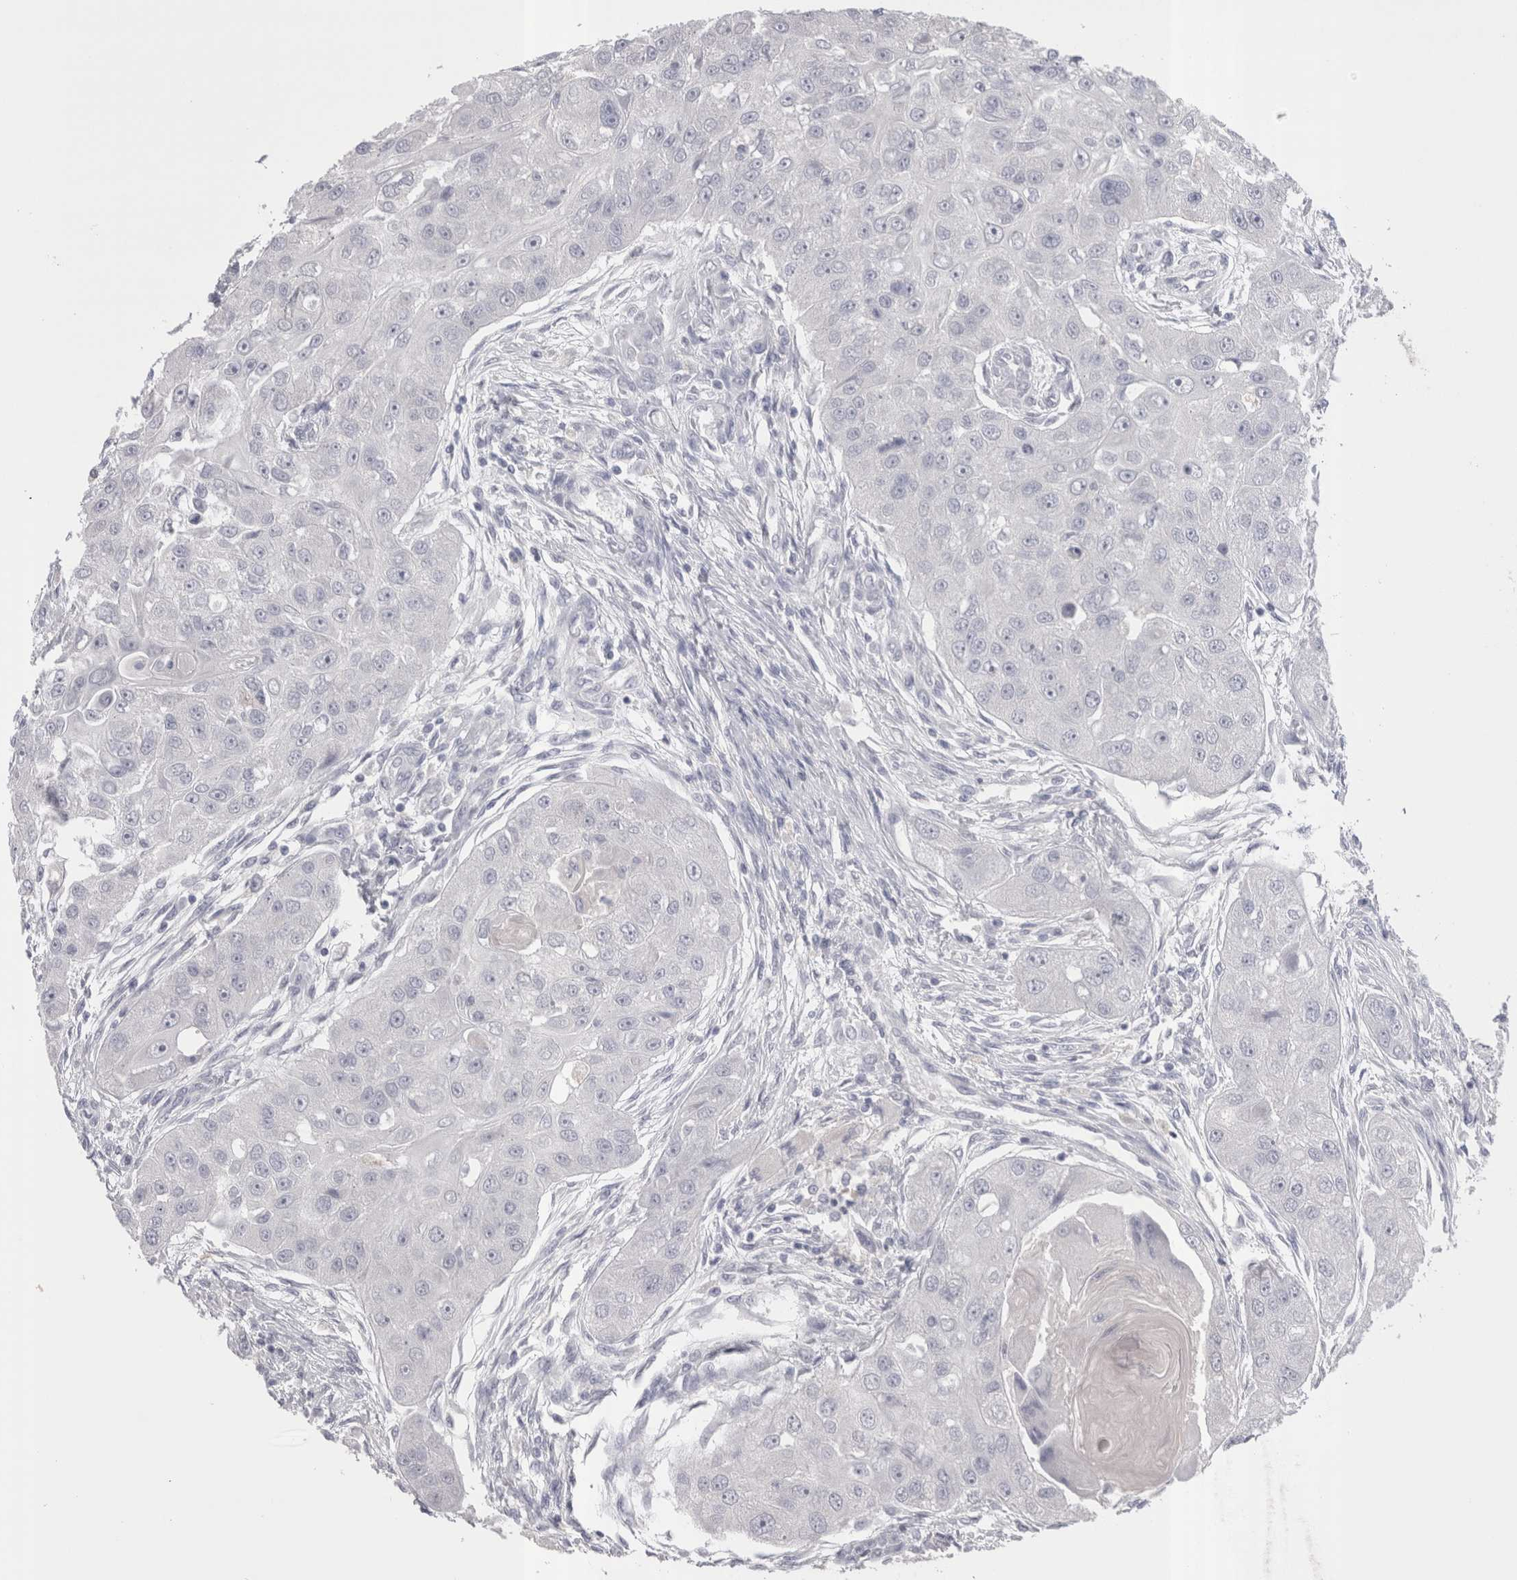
{"staining": {"intensity": "negative", "quantity": "none", "location": "none"}, "tissue": "head and neck cancer", "cell_type": "Tumor cells", "image_type": "cancer", "snomed": [{"axis": "morphology", "description": "Normal tissue, NOS"}, {"axis": "morphology", "description": "Squamous cell carcinoma, NOS"}, {"axis": "topography", "description": "Skeletal muscle"}, {"axis": "topography", "description": "Head-Neck"}], "caption": "Immunohistochemistry (IHC) of head and neck cancer (squamous cell carcinoma) shows no staining in tumor cells.", "gene": "SUCNR1", "patient": {"sex": "male", "age": 51}}